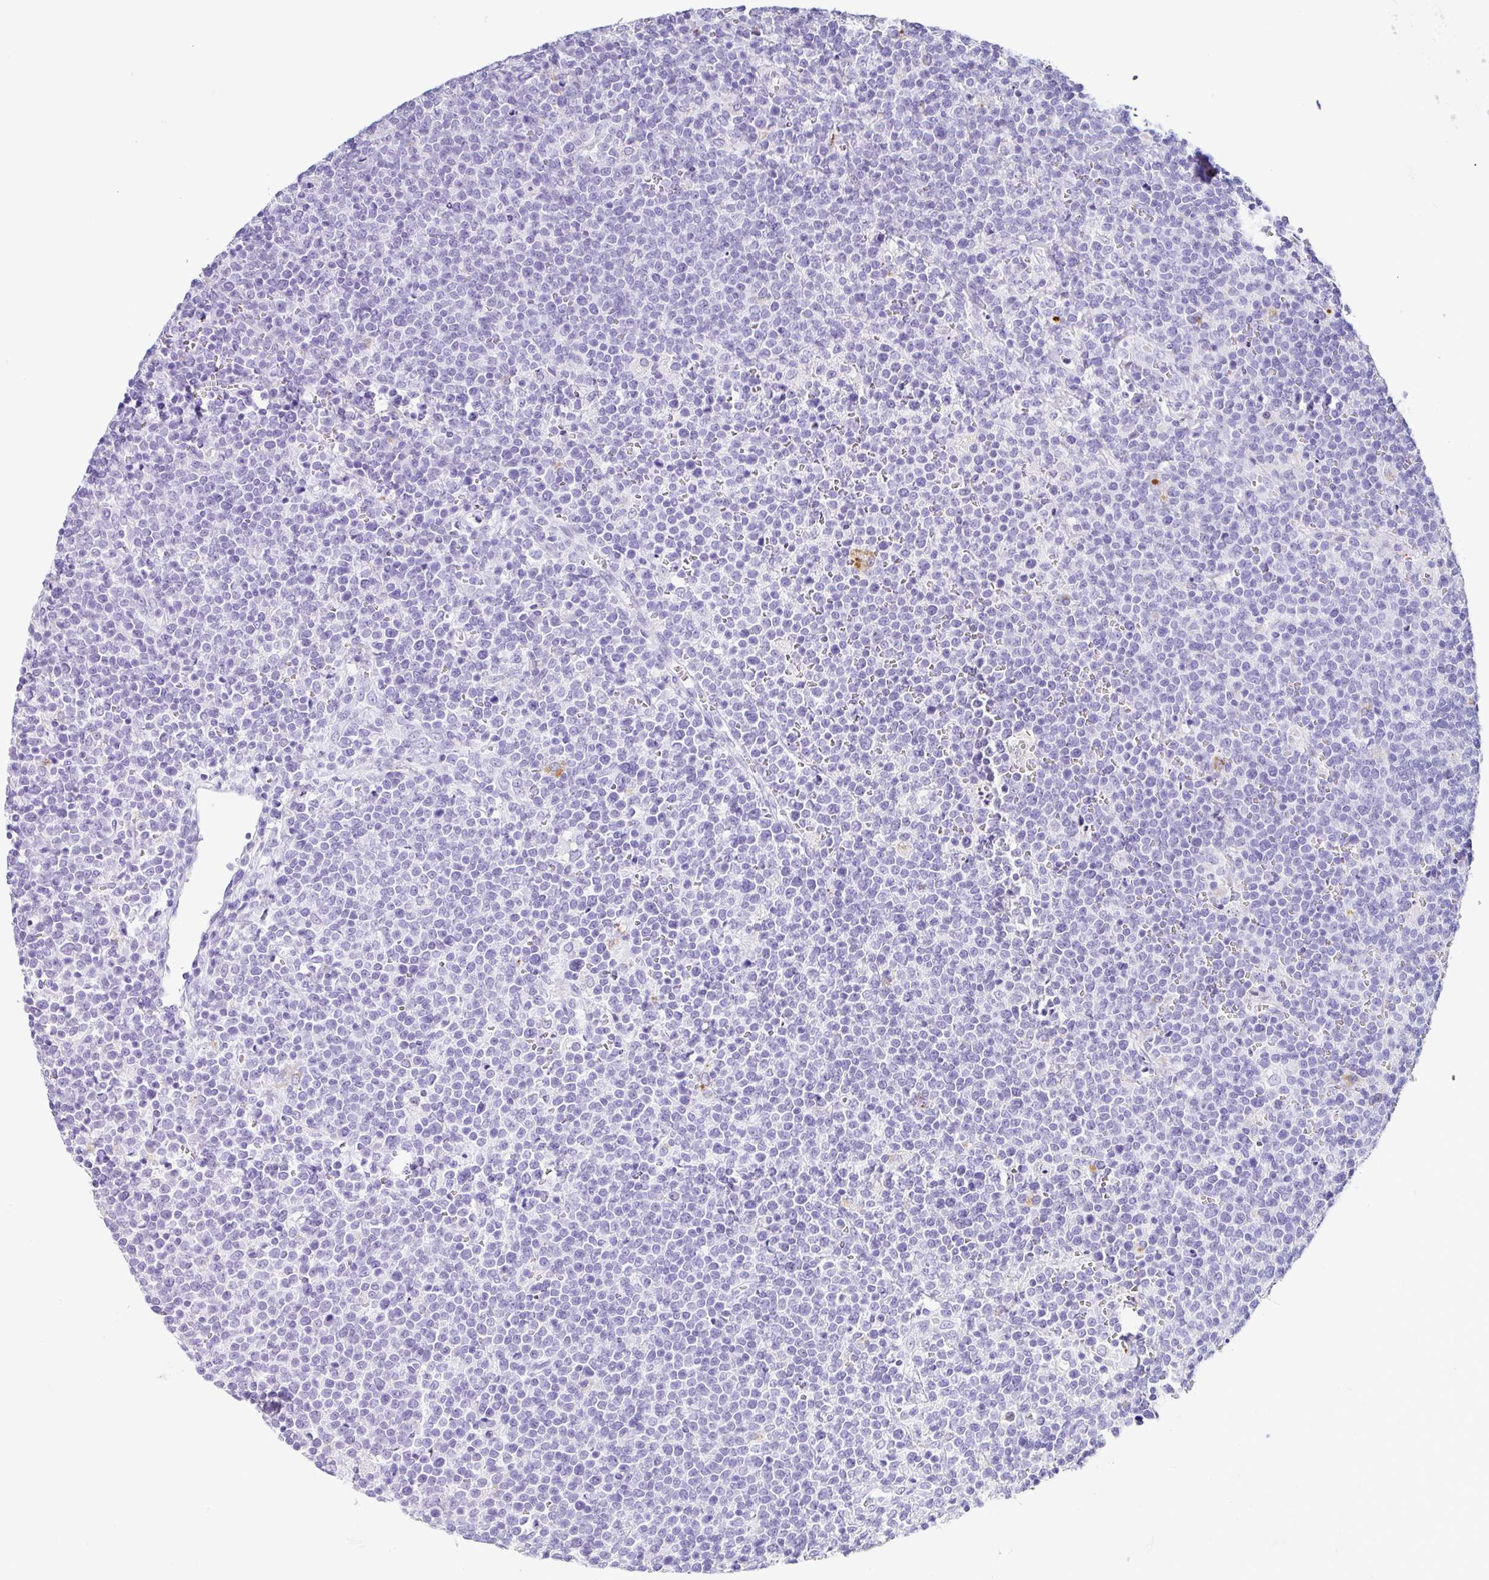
{"staining": {"intensity": "negative", "quantity": "none", "location": "none"}, "tissue": "lymphoma", "cell_type": "Tumor cells", "image_type": "cancer", "snomed": [{"axis": "morphology", "description": "Malignant lymphoma, non-Hodgkin's type, High grade"}, {"axis": "topography", "description": "Lymph node"}], "caption": "DAB immunohistochemical staining of human lymphoma shows no significant expression in tumor cells.", "gene": "ZG16", "patient": {"sex": "male", "age": 61}}